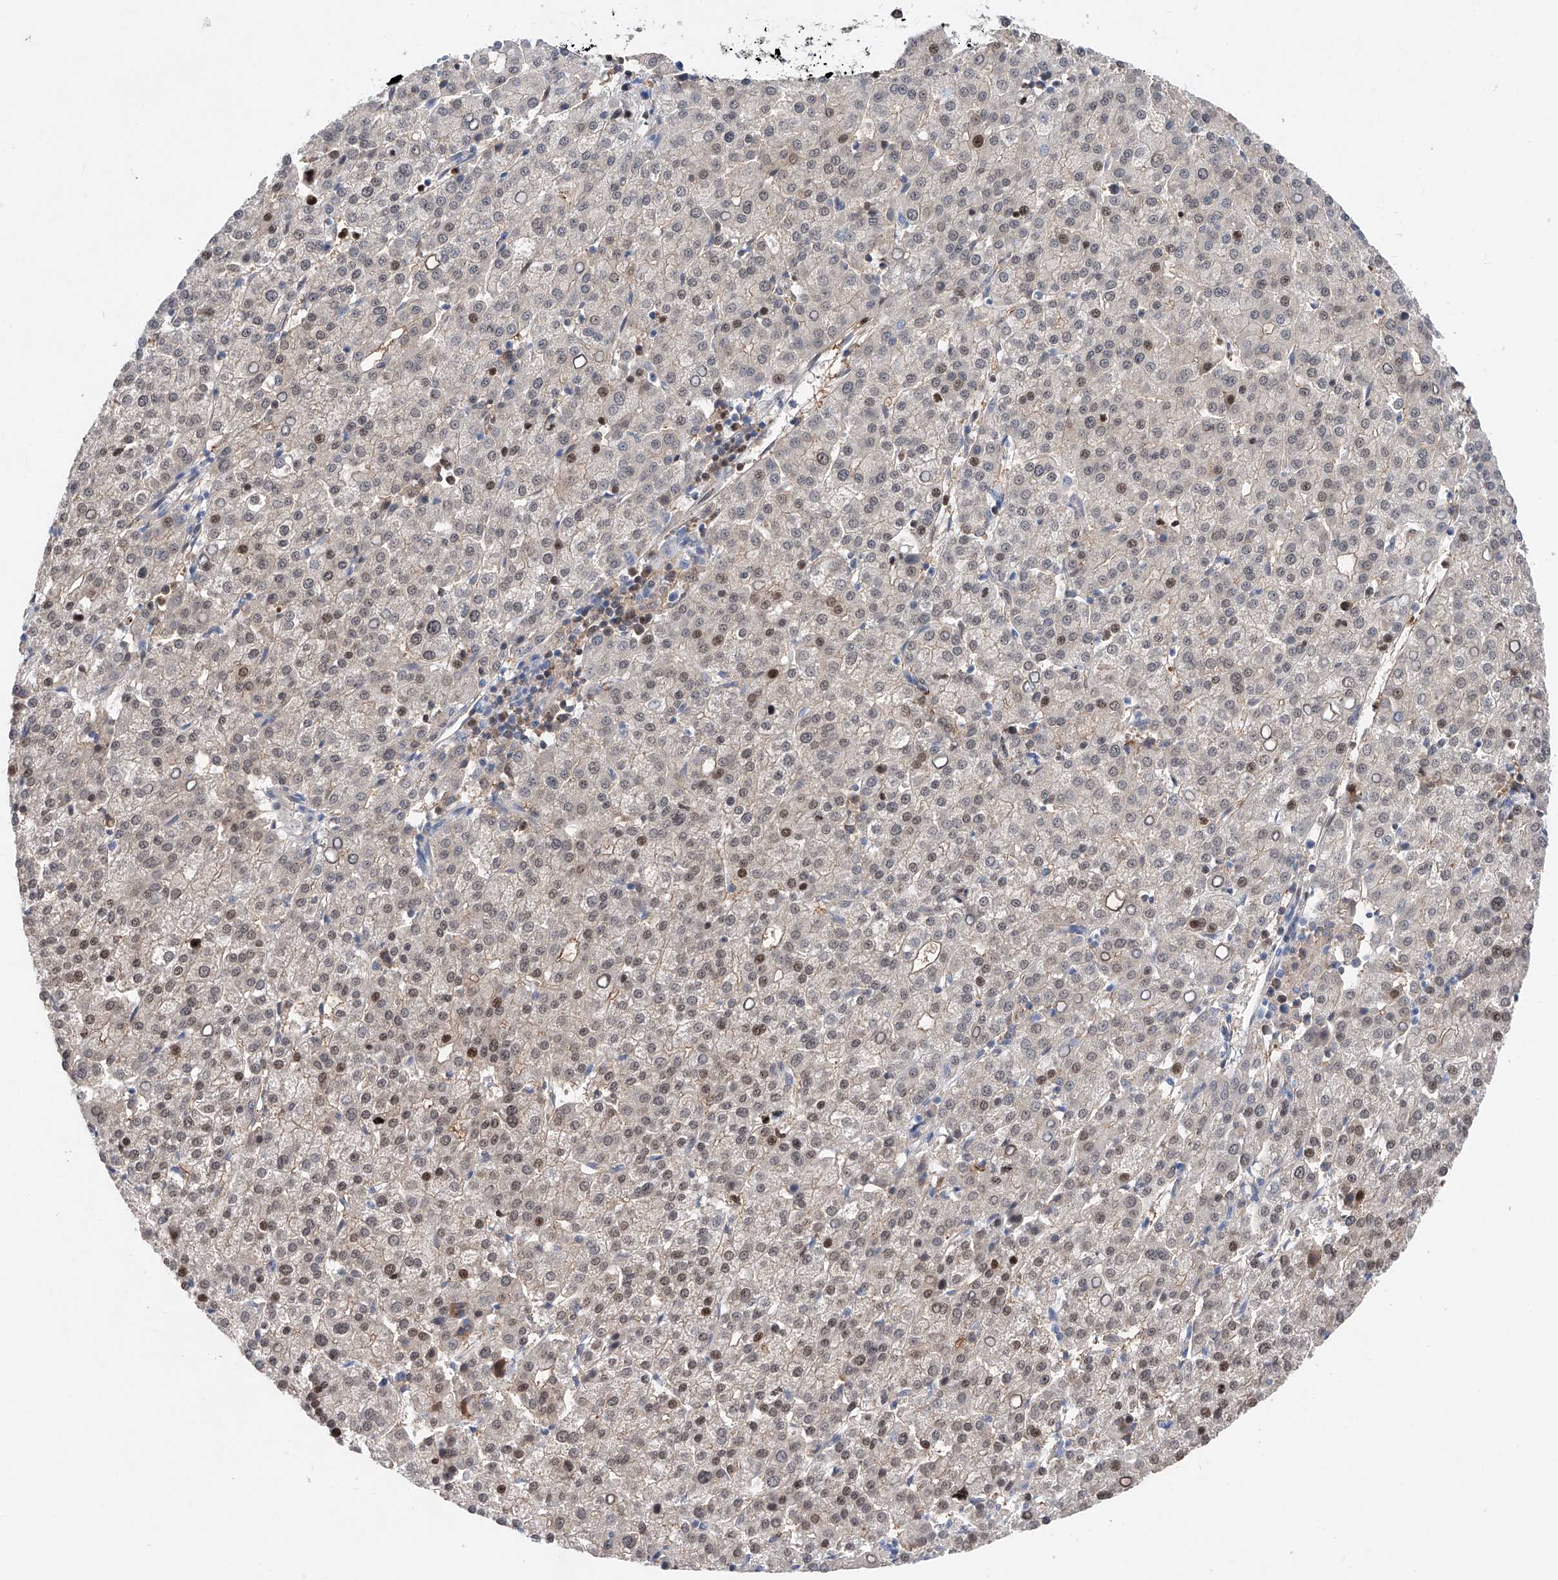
{"staining": {"intensity": "moderate", "quantity": "25%-75%", "location": "nuclear"}, "tissue": "liver cancer", "cell_type": "Tumor cells", "image_type": "cancer", "snomed": [{"axis": "morphology", "description": "Carcinoma, Hepatocellular, NOS"}, {"axis": "topography", "description": "Liver"}], "caption": "A histopathology image showing moderate nuclear expression in approximately 25%-75% of tumor cells in liver cancer, as visualized by brown immunohistochemical staining.", "gene": "FUCA2", "patient": {"sex": "female", "age": 58}}